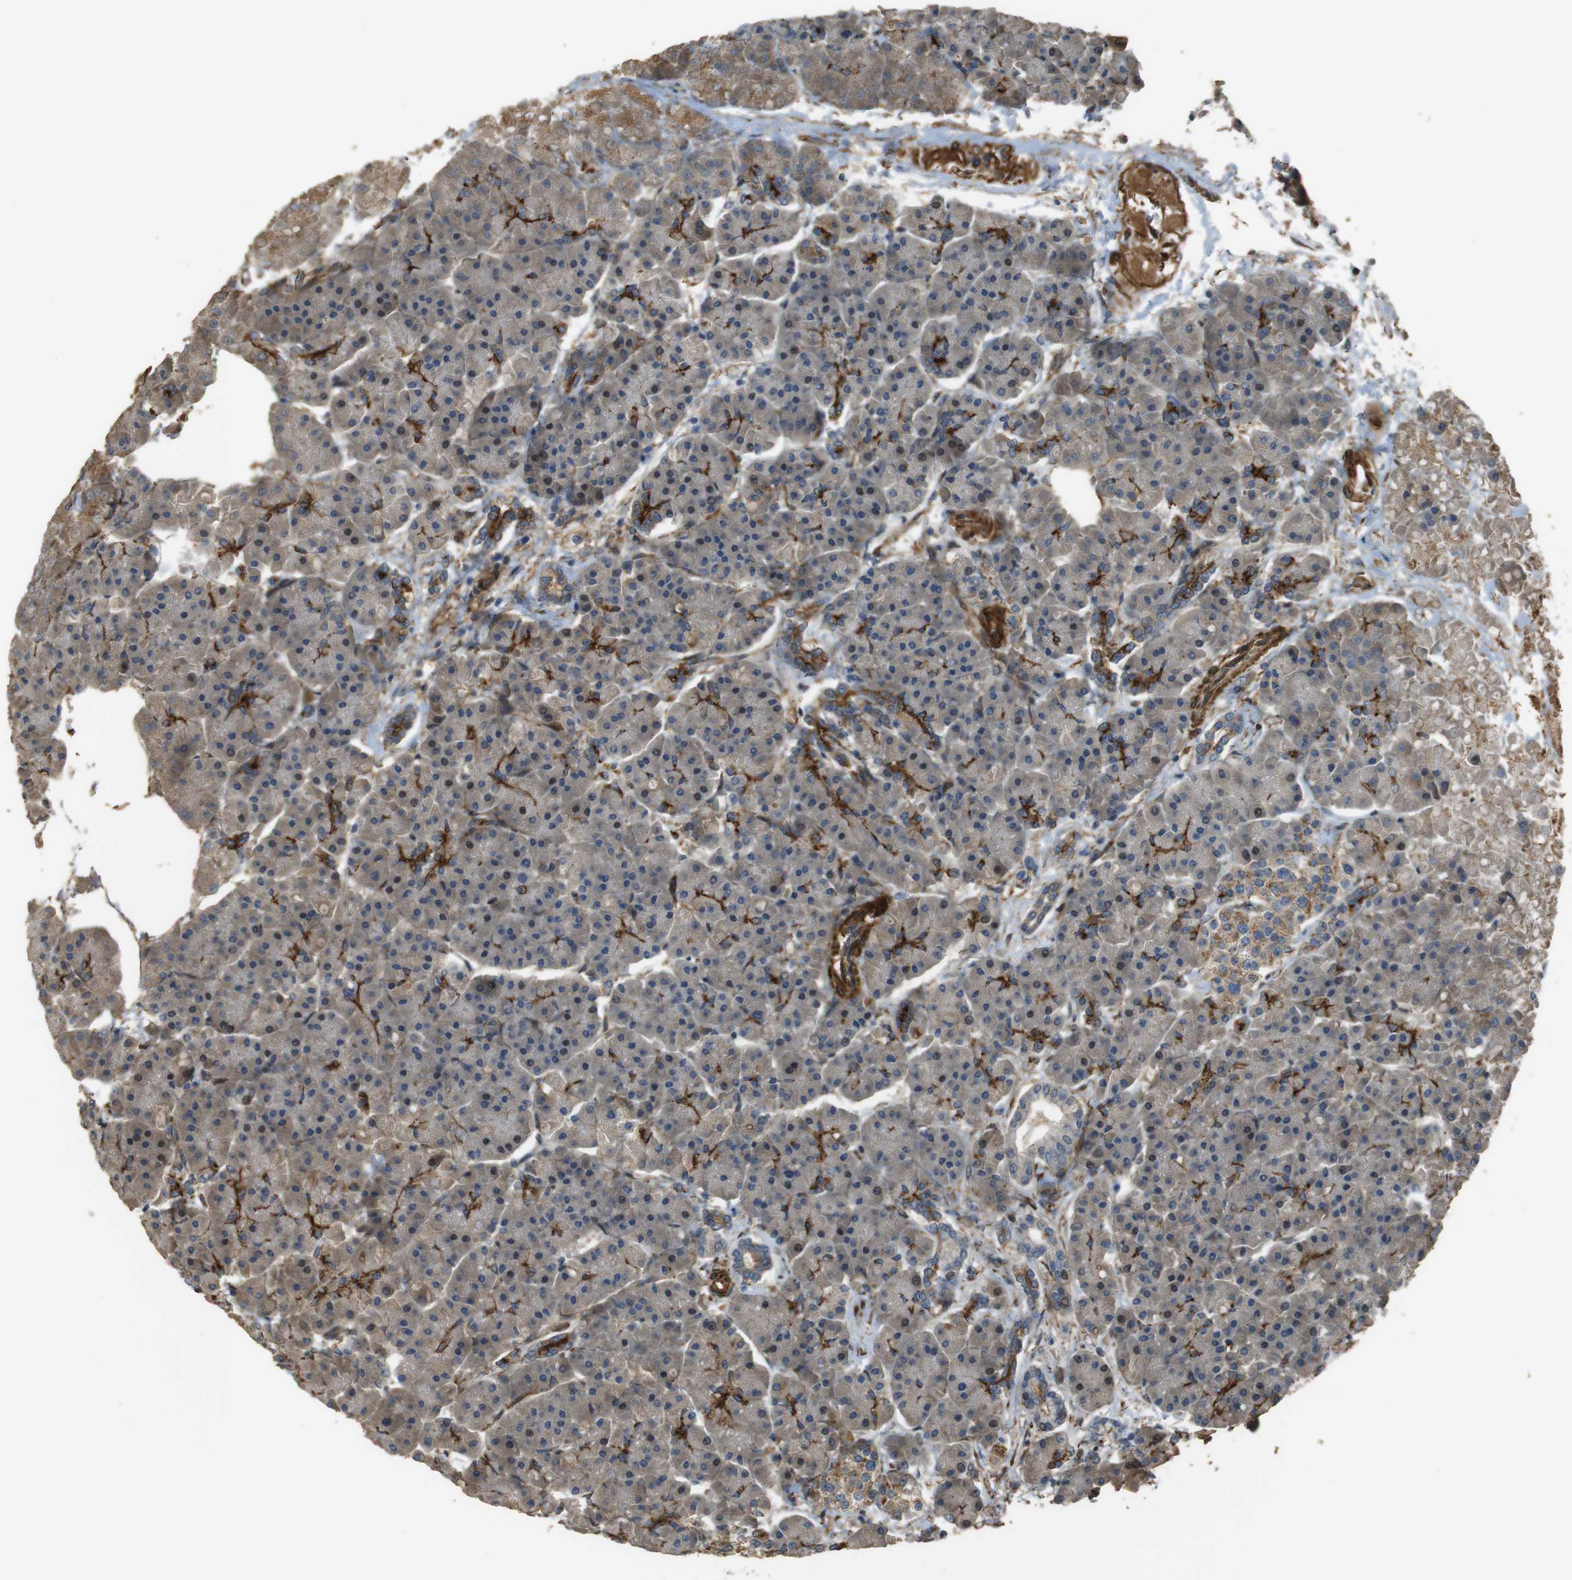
{"staining": {"intensity": "moderate", "quantity": "25%-75%", "location": "cytoplasmic/membranous"}, "tissue": "pancreas", "cell_type": "Exocrine glandular cells", "image_type": "normal", "snomed": [{"axis": "morphology", "description": "Normal tissue, NOS"}, {"axis": "topography", "description": "Pancreas"}], "caption": "About 25%-75% of exocrine glandular cells in normal pancreas show moderate cytoplasmic/membranous protein expression as visualized by brown immunohistochemical staining.", "gene": "MSRB3", "patient": {"sex": "female", "age": 70}}